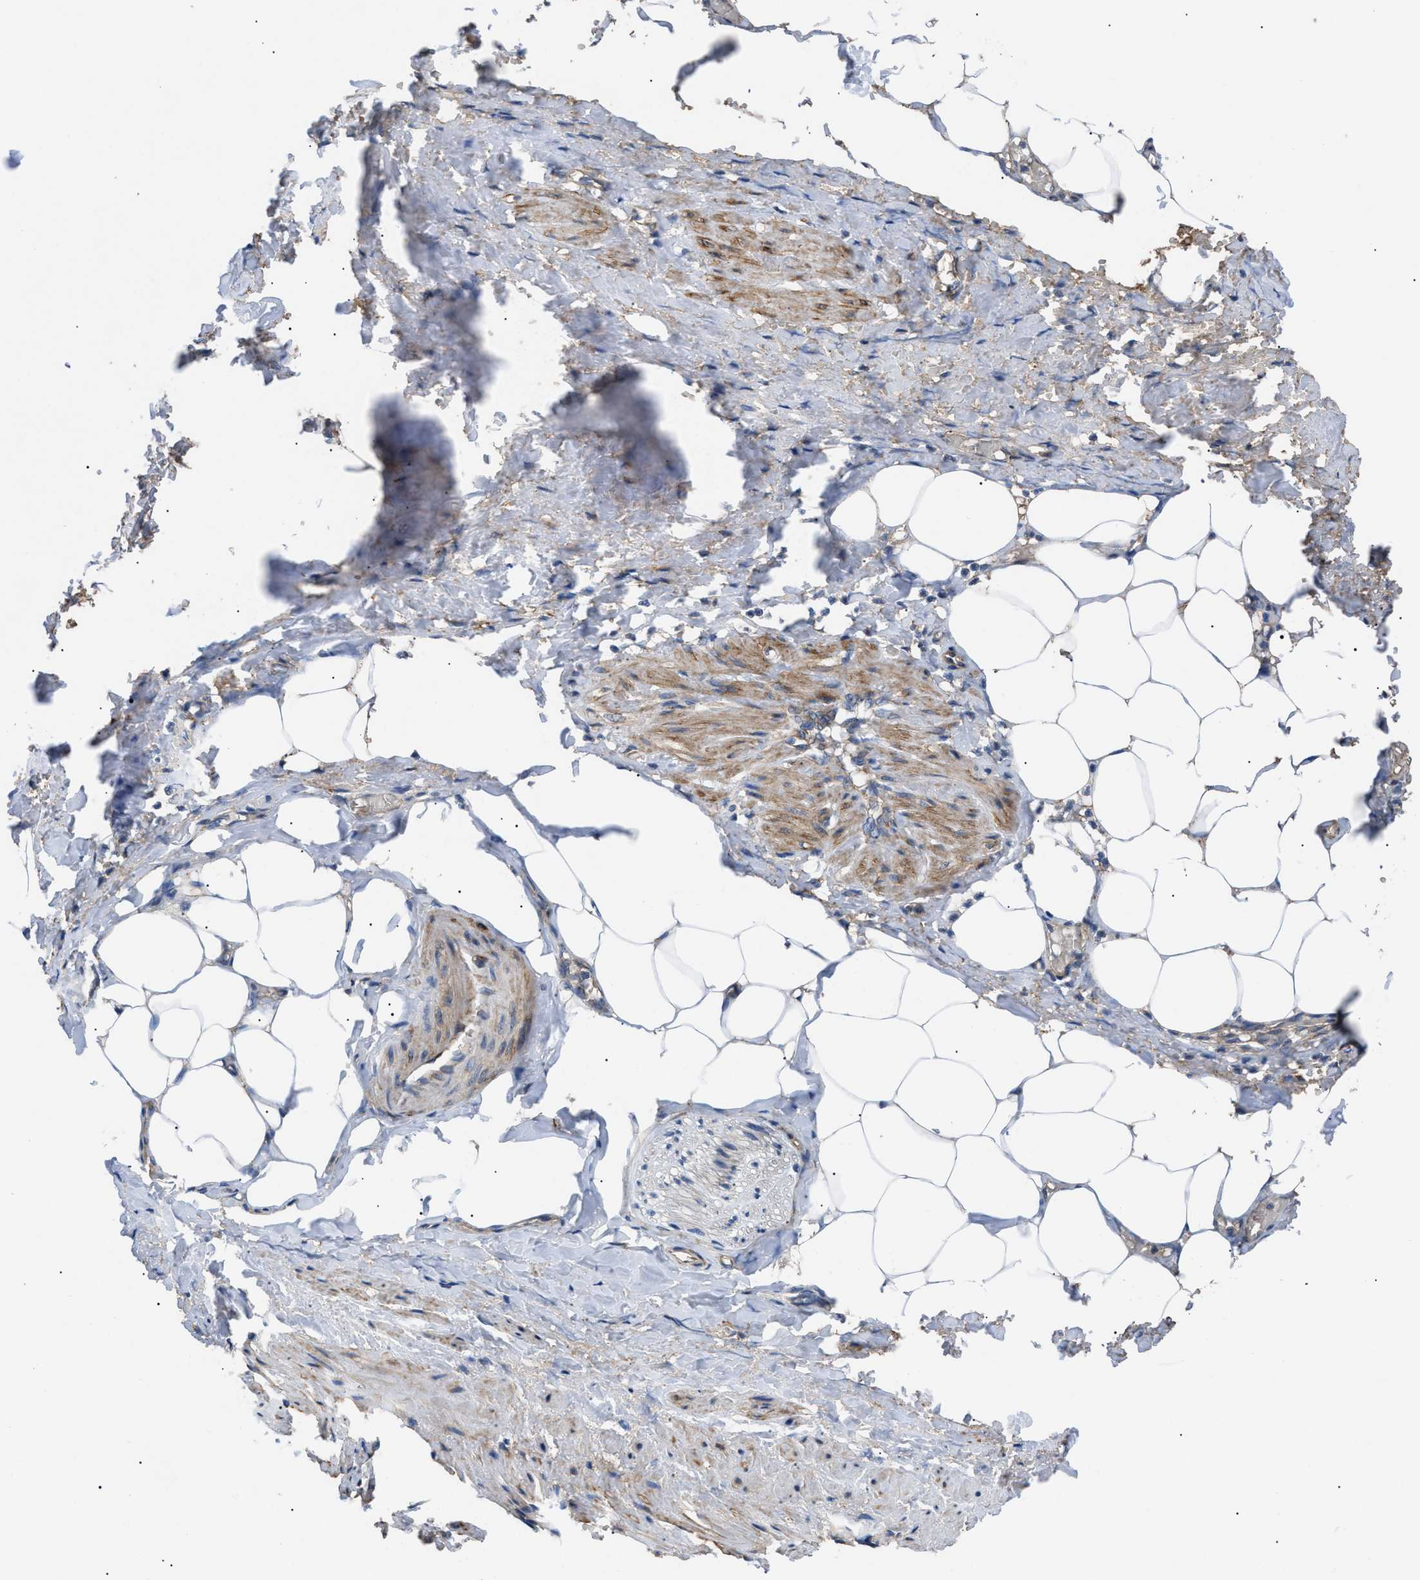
{"staining": {"intensity": "weak", "quantity": "25%-75%", "location": "cytoplasmic/membranous"}, "tissue": "adipose tissue", "cell_type": "Adipocytes", "image_type": "normal", "snomed": [{"axis": "morphology", "description": "Normal tissue, NOS"}, {"axis": "topography", "description": "Soft tissue"}, {"axis": "topography", "description": "Vascular tissue"}], "caption": "Protein expression analysis of benign adipose tissue demonstrates weak cytoplasmic/membranous staining in about 25%-75% of adipocytes. The staining is performed using DAB (3,3'-diaminobenzidine) brown chromogen to label protein expression. The nuclei are counter-stained blue using hematoxylin.", "gene": "MYO10", "patient": {"sex": "female", "age": 35}}